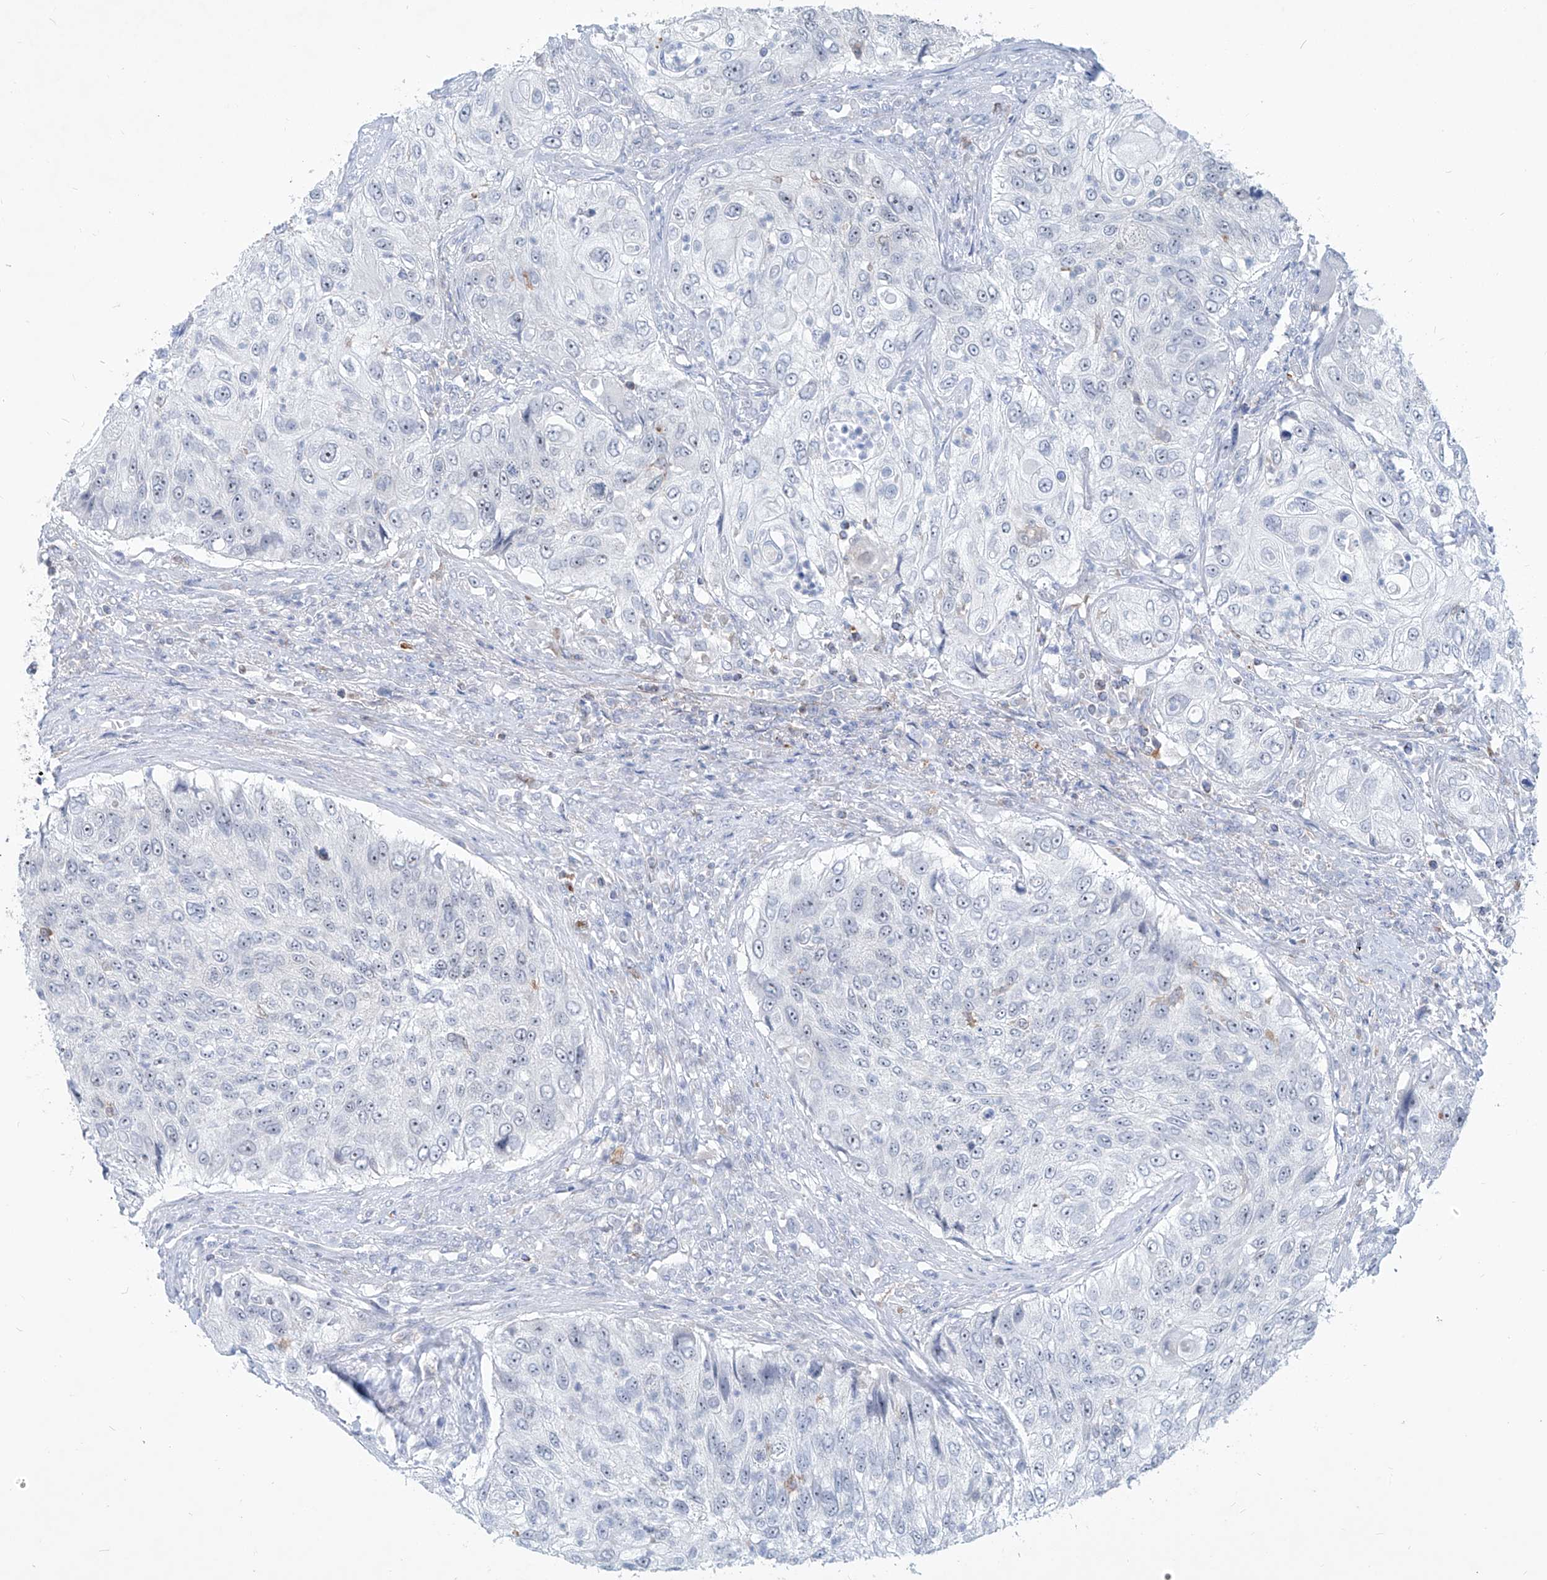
{"staining": {"intensity": "negative", "quantity": "none", "location": "none"}, "tissue": "urothelial cancer", "cell_type": "Tumor cells", "image_type": "cancer", "snomed": [{"axis": "morphology", "description": "Urothelial carcinoma, High grade"}, {"axis": "topography", "description": "Urinary bladder"}], "caption": "There is no significant positivity in tumor cells of urothelial cancer.", "gene": "ZBTB48", "patient": {"sex": "female", "age": 60}}